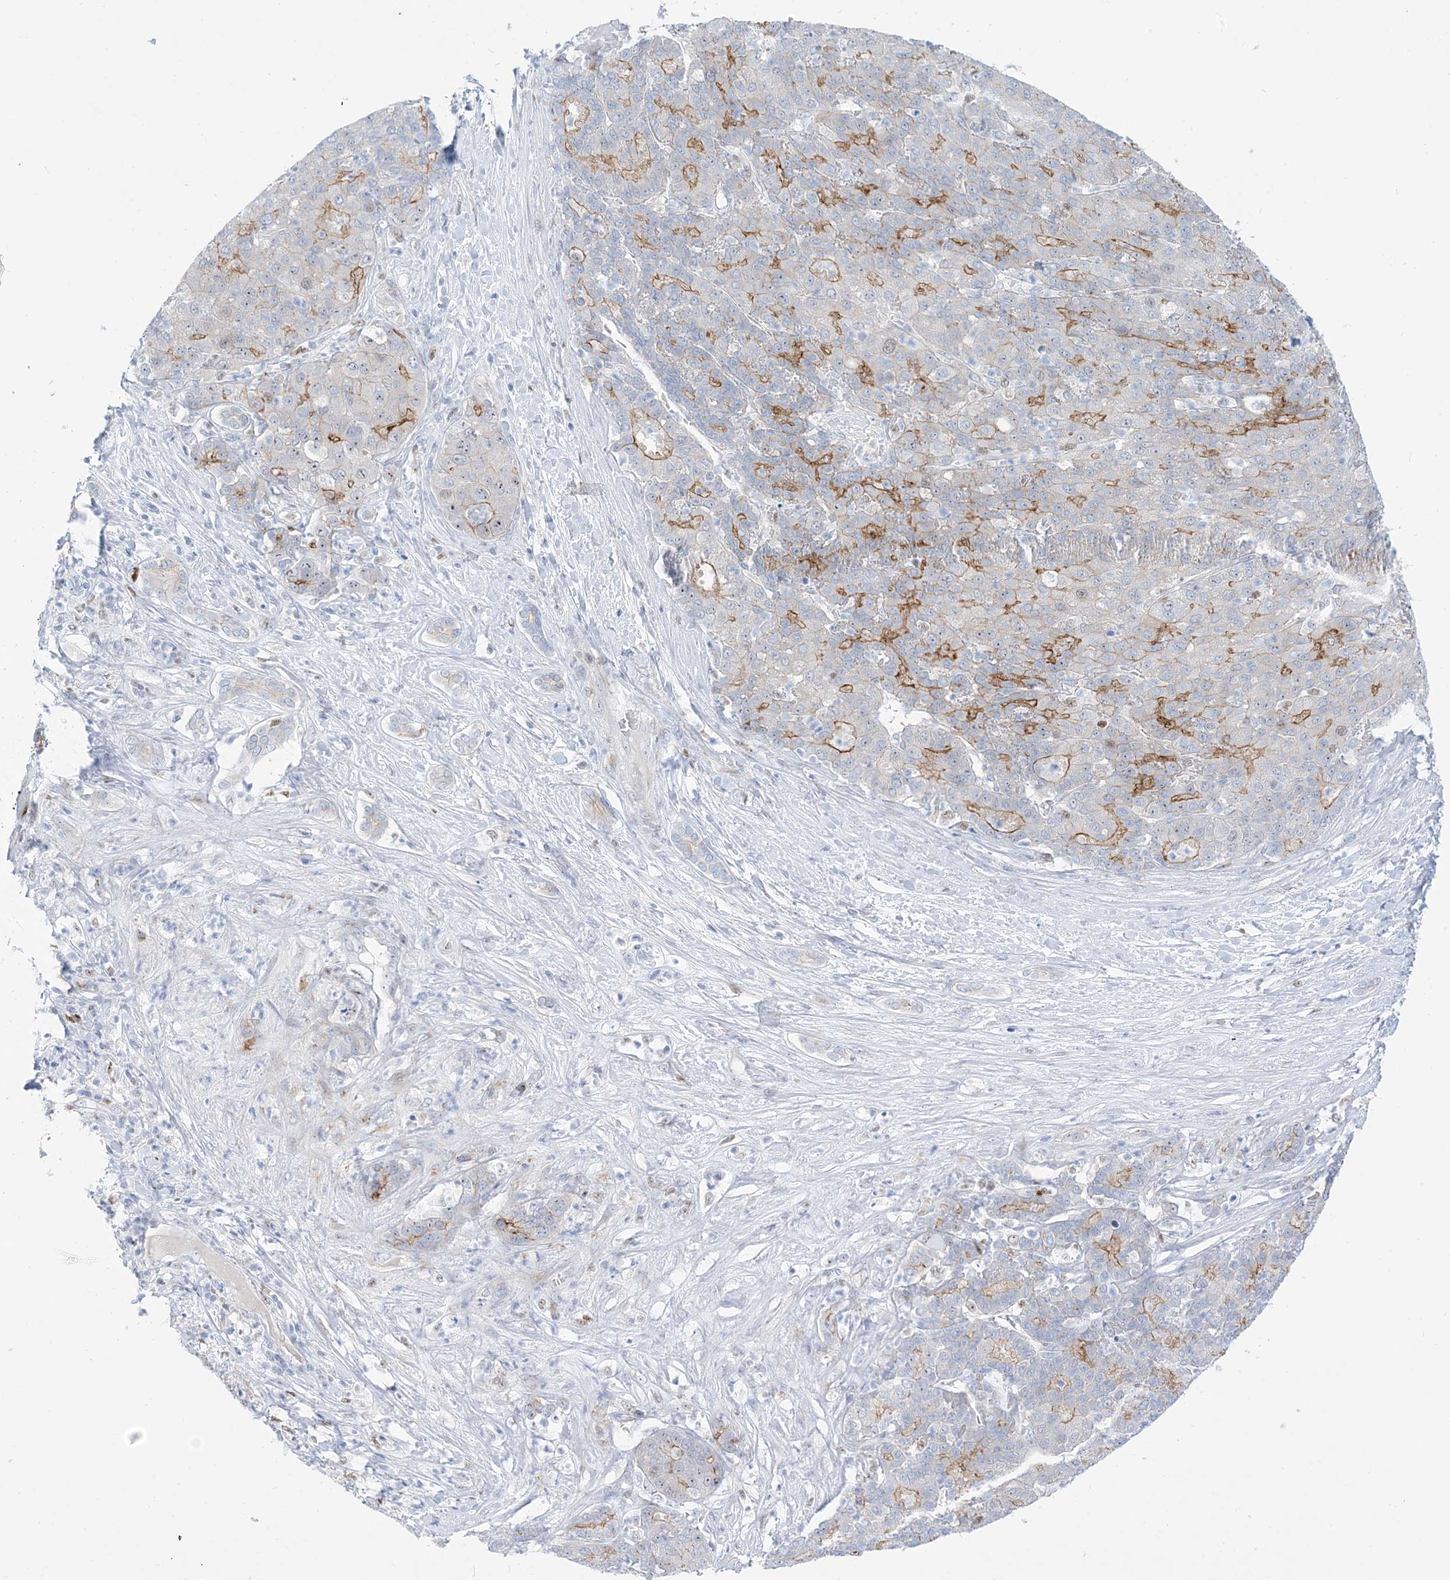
{"staining": {"intensity": "moderate", "quantity": "25%-75%", "location": "cytoplasmic/membranous"}, "tissue": "liver cancer", "cell_type": "Tumor cells", "image_type": "cancer", "snomed": [{"axis": "morphology", "description": "Carcinoma, Hepatocellular, NOS"}, {"axis": "topography", "description": "Liver"}], "caption": "This histopathology image reveals immunohistochemistry (IHC) staining of liver hepatocellular carcinoma, with medium moderate cytoplasmic/membranous expression in about 25%-75% of tumor cells.", "gene": "MARS2", "patient": {"sex": "male", "age": 65}}